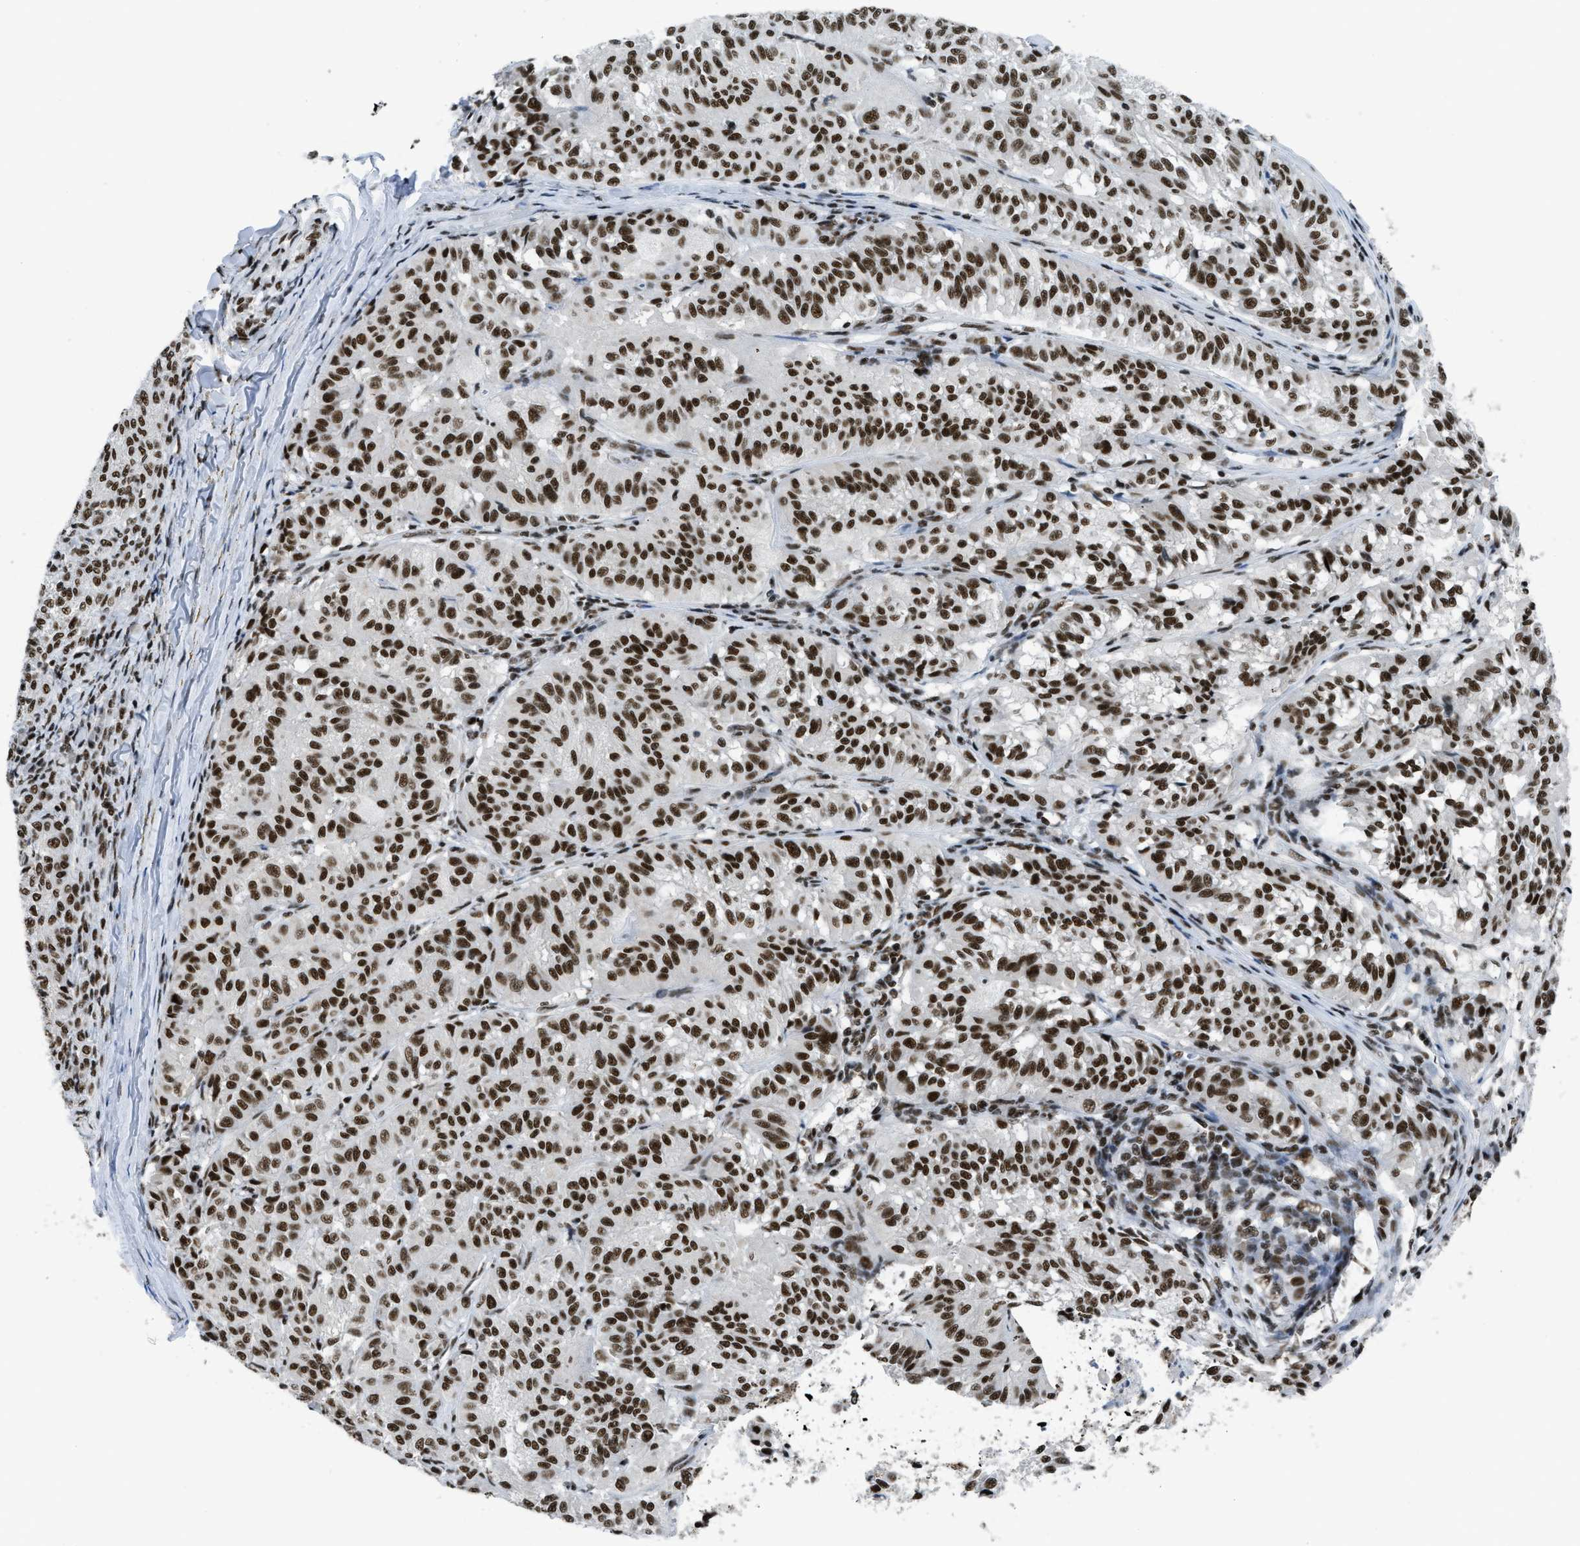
{"staining": {"intensity": "strong", "quantity": ">75%", "location": "nuclear"}, "tissue": "melanoma", "cell_type": "Tumor cells", "image_type": "cancer", "snomed": [{"axis": "morphology", "description": "Malignant melanoma, NOS"}, {"axis": "topography", "description": "Skin"}], "caption": "High-power microscopy captured an IHC micrograph of melanoma, revealing strong nuclear positivity in approximately >75% of tumor cells.", "gene": "SCAF4", "patient": {"sex": "female", "age": 72}}